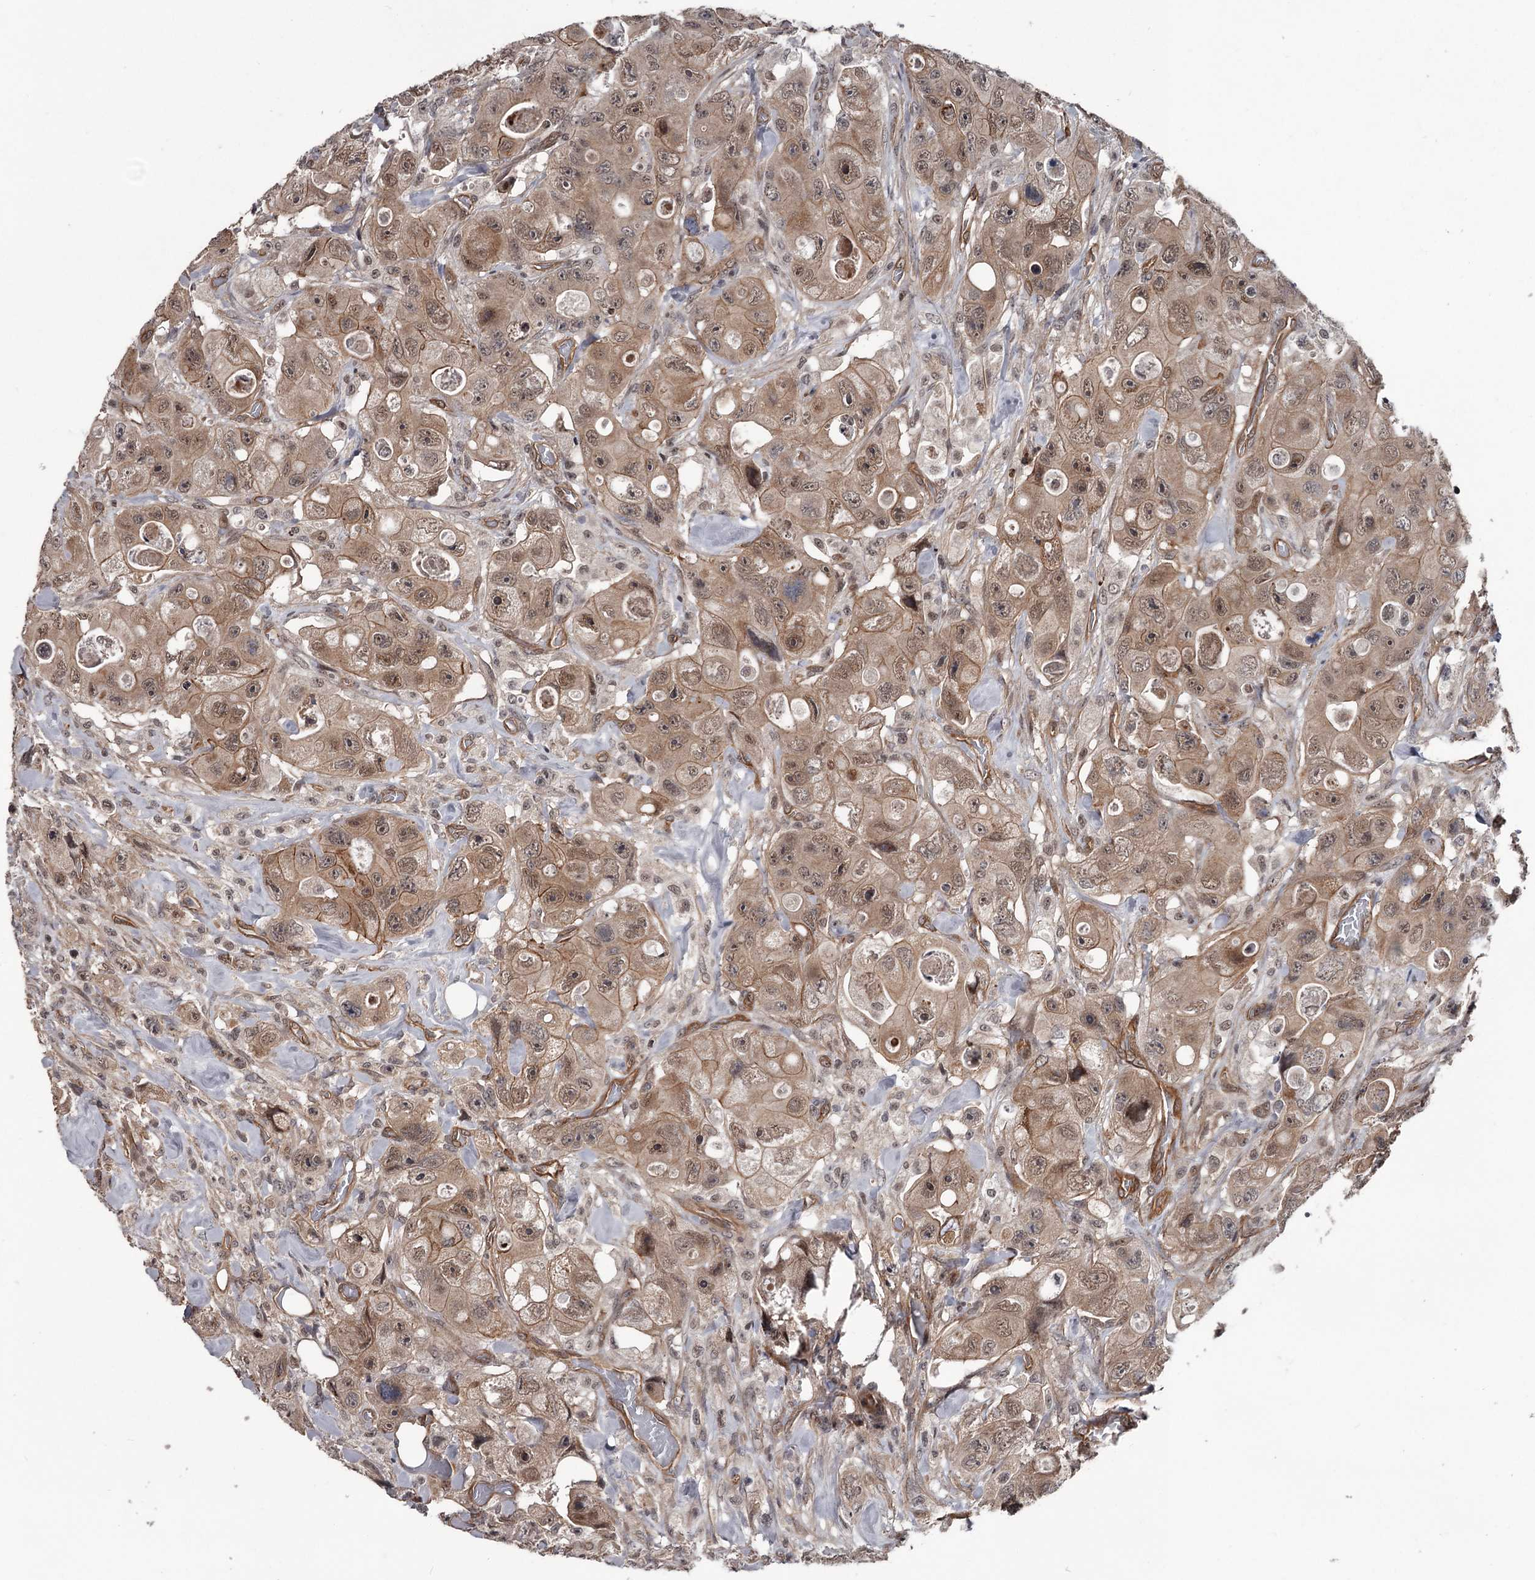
{"staining": {"intensity": "moderate", "quantity": ">75%", "location": "cytoplasmic/membranous,nuclear"}, "tissue": "colorectal cancer", "cell_type": "Tumor cells", "image_type": "cancer", "snomed": [{"axis": "morphology", "description": "Adenocarcinoma, NOS"}, {"axis": "topography", "description": "Colon"}], "caption": "There is medium levels of moderate cytoplasmic/membranous and nuclear positivity in tumor cells of colorectal adenocarcinoma, as demonstrated by immunohistochemical staining (brown color).", "gene": "CDC42EP2", "patient": {"sex": "female", "age": 46}}